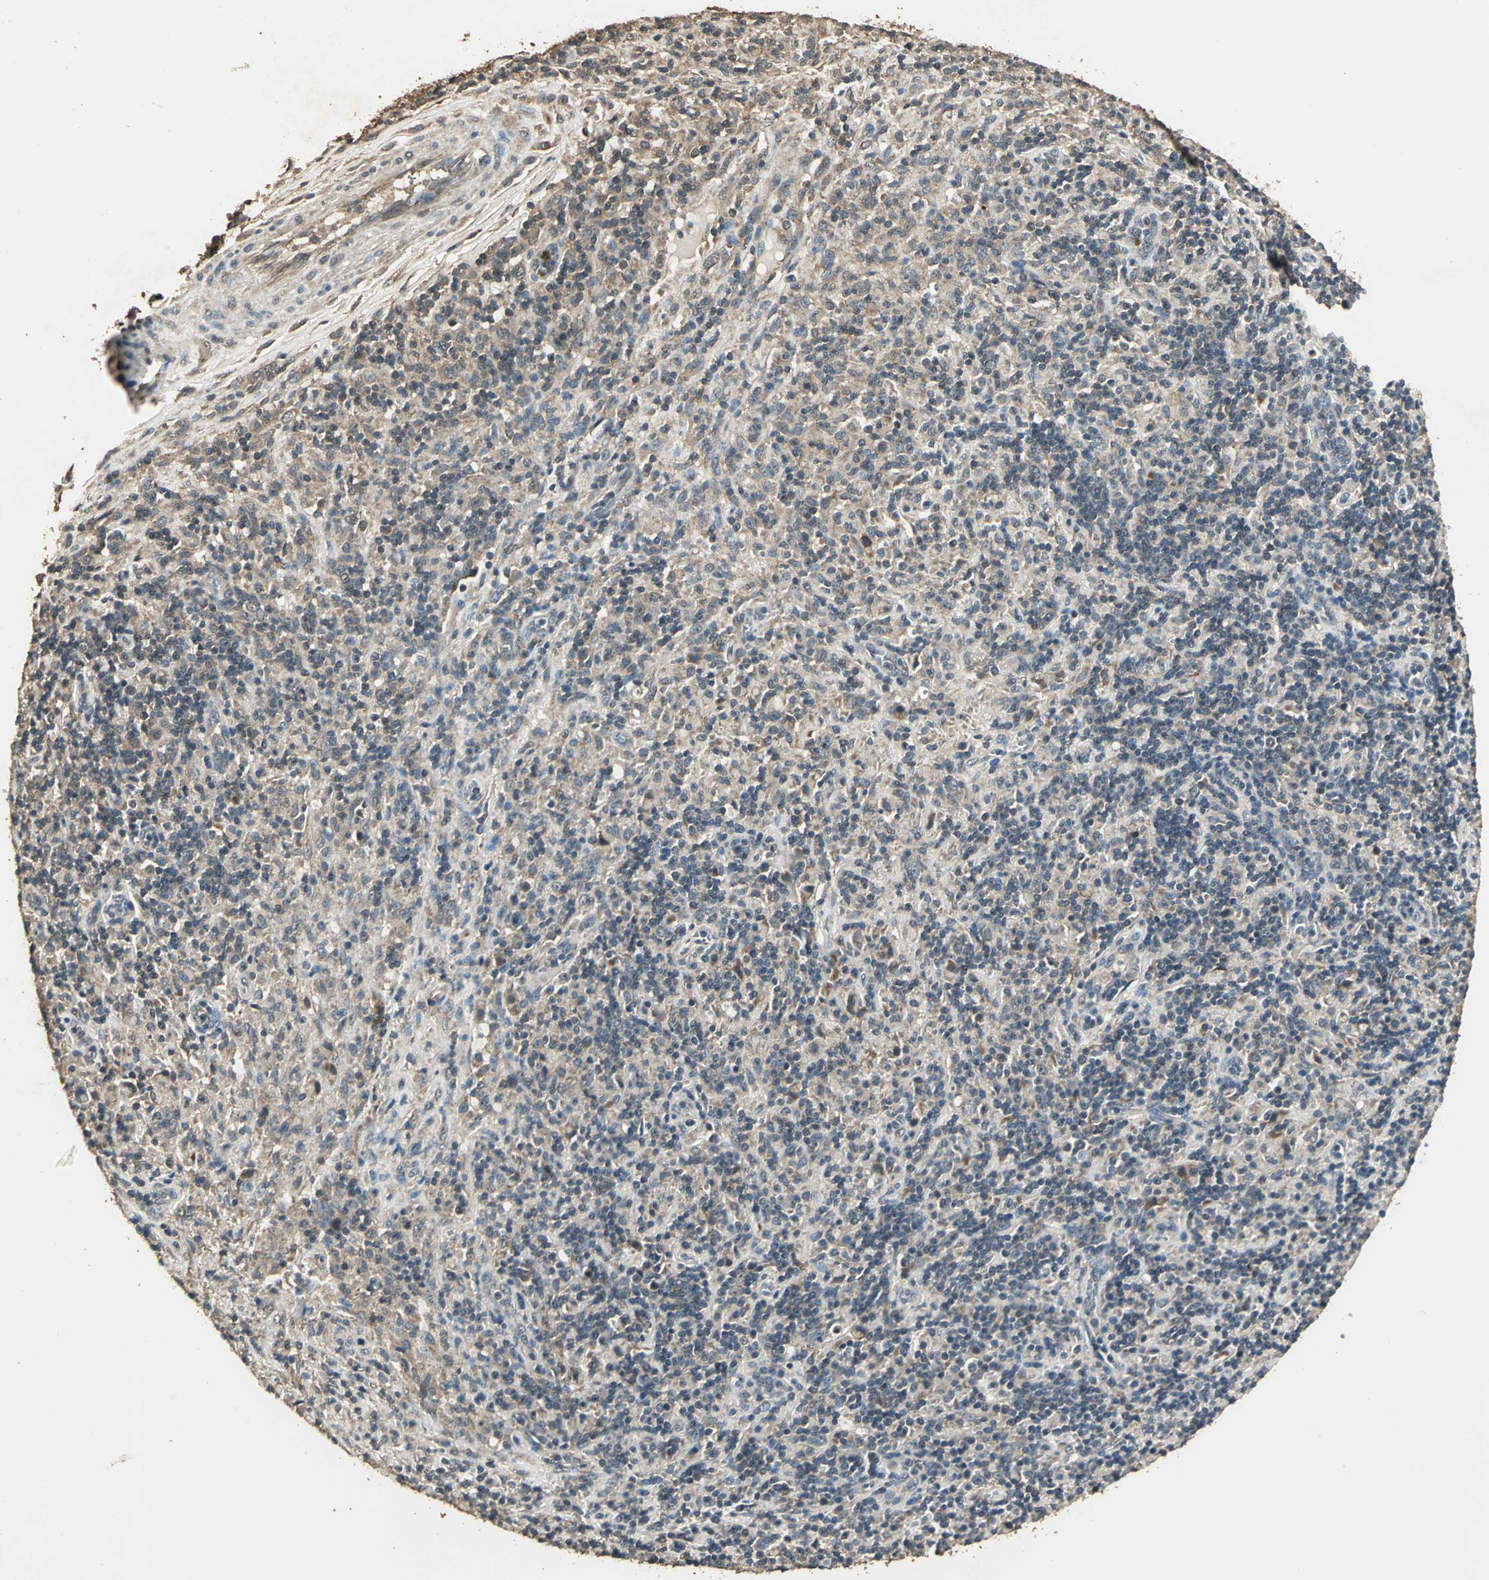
{"staining": {"intensity": "weak", "quantity": ">75%", "location": "cytoplasmic/membranous"}, "tissue": "lymphoma", "cell_type": "Tumor cells", "image_type": "cancer", "snomed": [{"axis": "morphology", "description": "Hodgkin's disease, NOS"}, {"axis": "topography", "description": "Lymph node"}], "caption": "There is low levels of weak cytoplasmic/membranous staining in tumor cells of Hodgkin's disease, as demonstrated by immunohistochemical staining (brown color).", "gene": "TMPRSS4", "patient": {"sex": "male", "age": 70}}